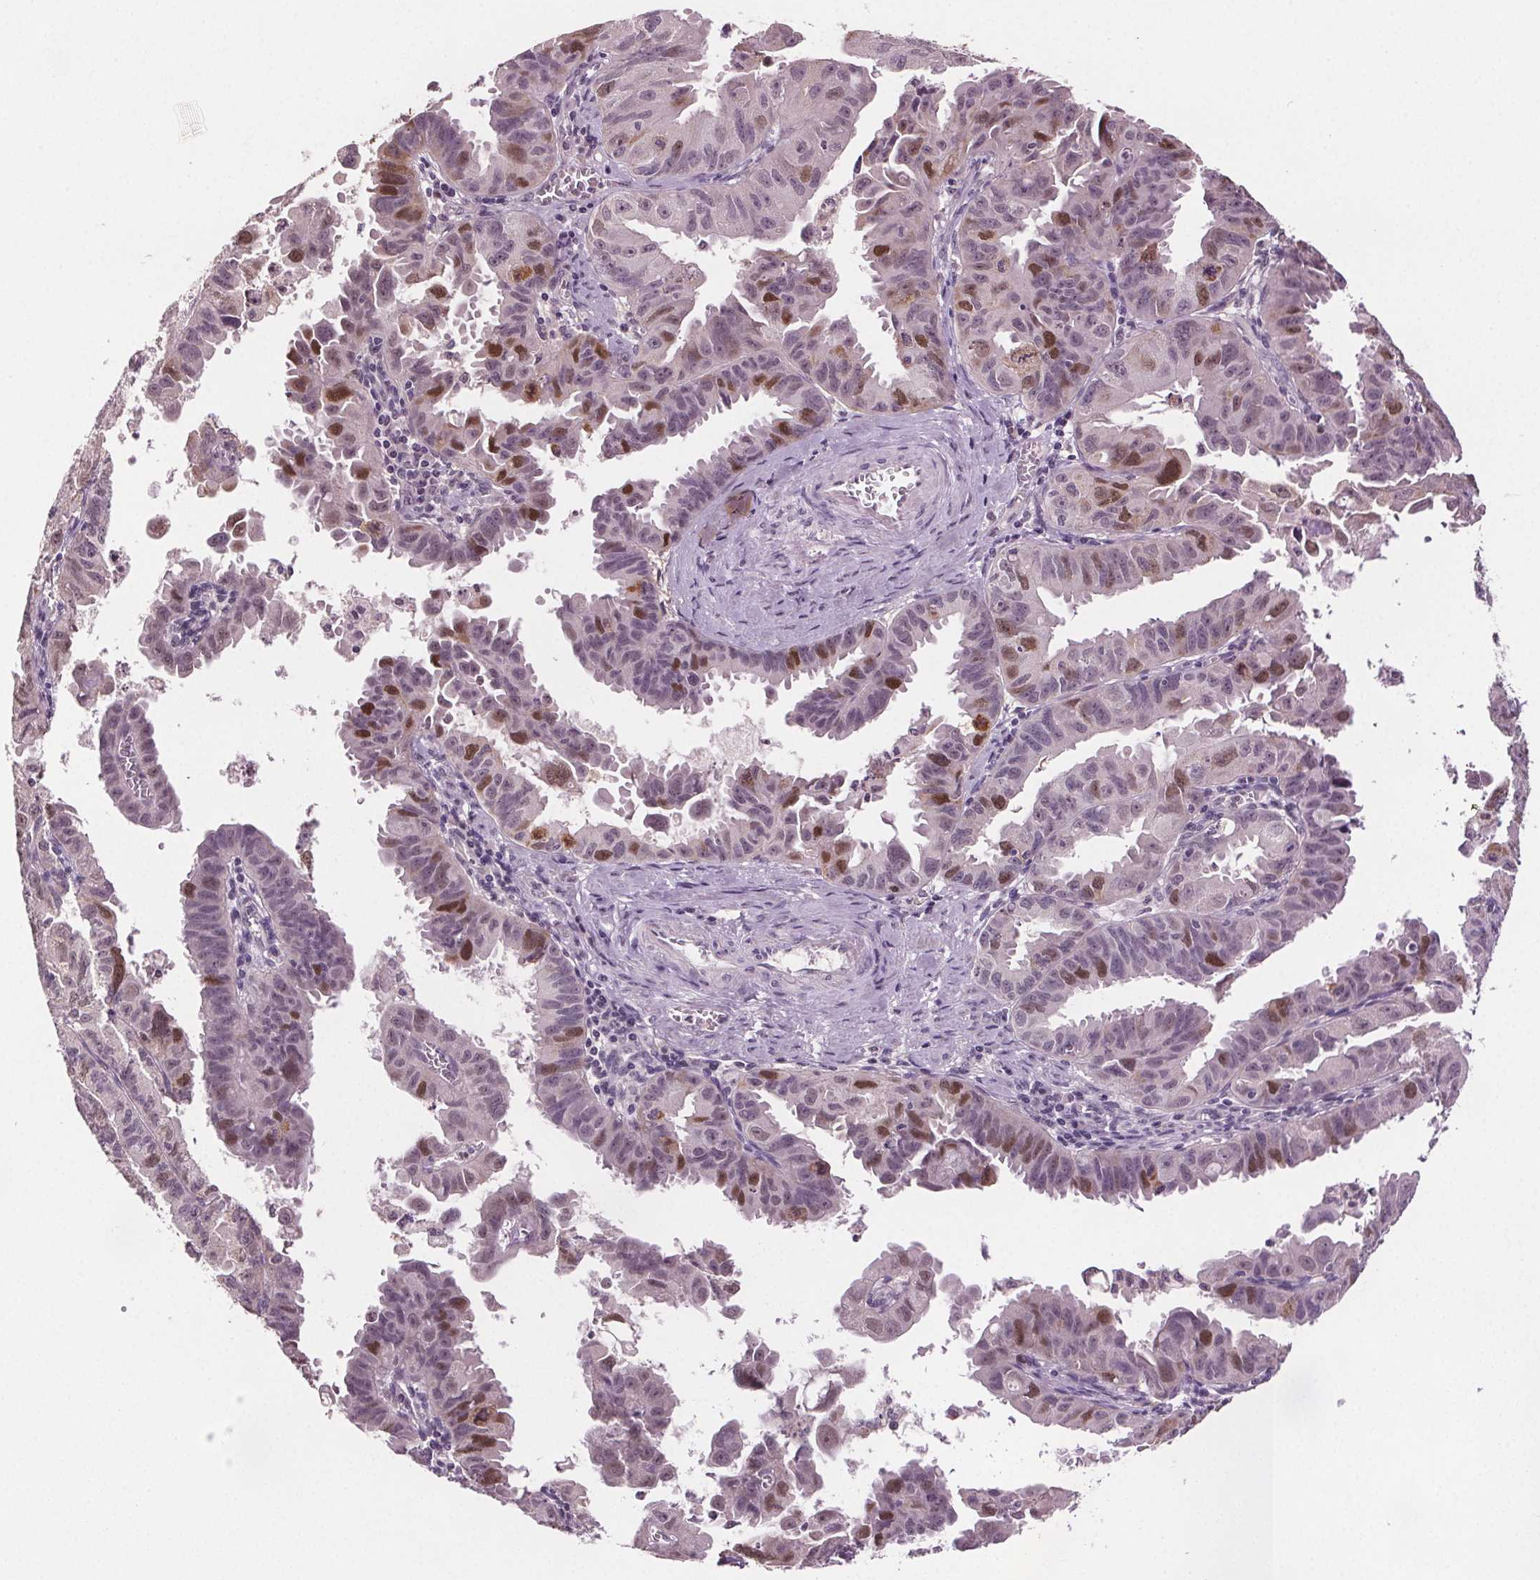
{"staining": {"intensity": "strong", "quantity": "<25%", "location": "nuclear"}, "tissue": "ovarian cancer", "cell_type": "Tumor cells", "image_type": "cancer", "snomed": [{"axis": "morphology", "description": "Carcinoma, endometroid"}, {"axis": "topography", "description": "Ovary"}], "caption": "Ovarian endometroid carcinoma tissue displays strong nuclear expression in approximately <25% of tumor cells, visualized by immunohistochemistry. The staining was performed using DAB (3,3'-diaminobenzidine) to visualize the protein expression in brown, while the nuclei were stained in blue with hematoxylin (Magnification: 20x).", "gene": "CENPF", "patient": {"sex": "female", "age": 85}}